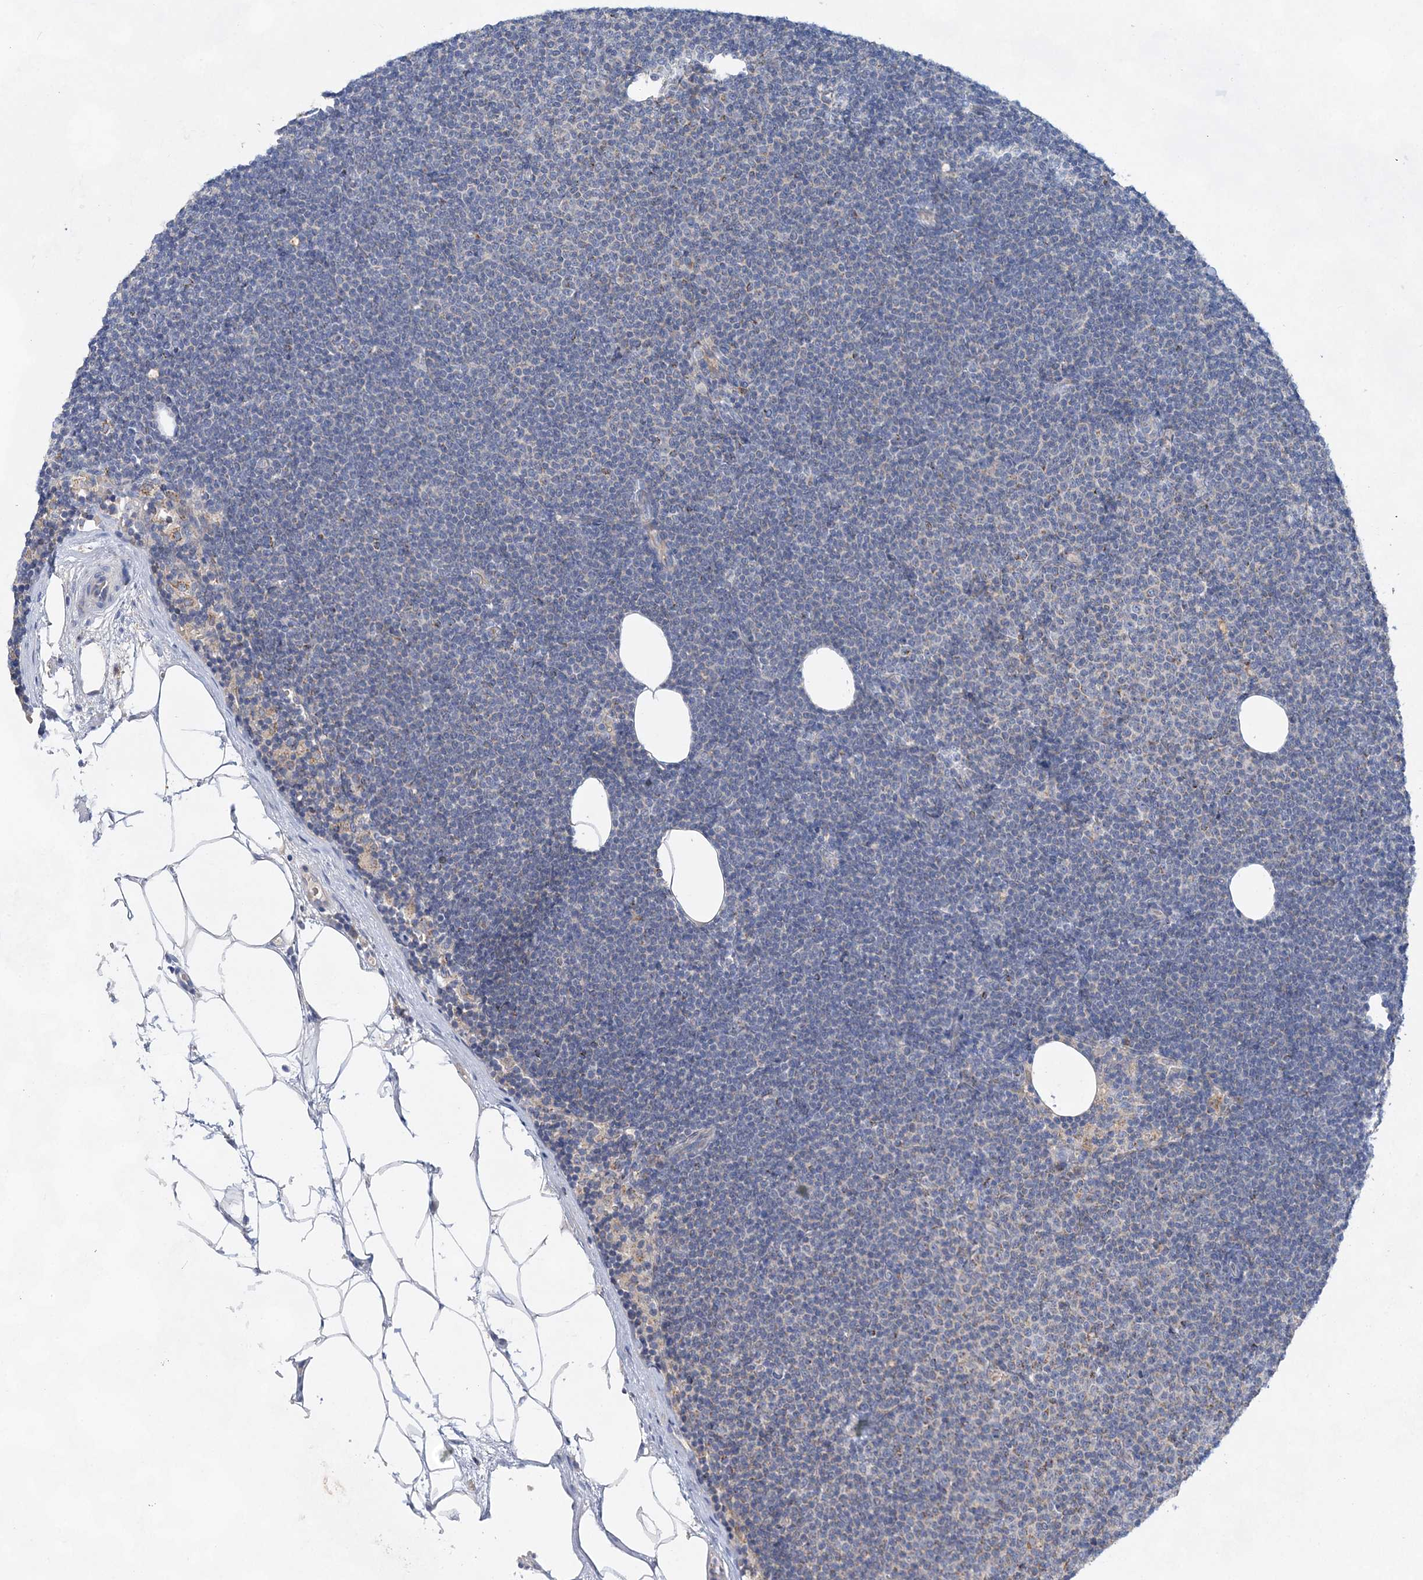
{"staining": {"intensity": "negative", "quantity": "none", "location": "none"}, "tissue": "lymphoma", "cell_type": "Tumor cells", "image_type": "cancer", "snomed": [{"axis": "morphology", "description": "Malignant lymphoma, non-Hodgkin's type, Low grade"}, {"axis": "topography", "description": "Lymph node"}], "caption": "This is an IHC photomicrograph of human low-grade malignant lymphoma, non-Hodgkin's type. There is no positivity in tumor cells.", "gene": "TRAPPC13", "patient": {"sex": "female", "age": 53}}